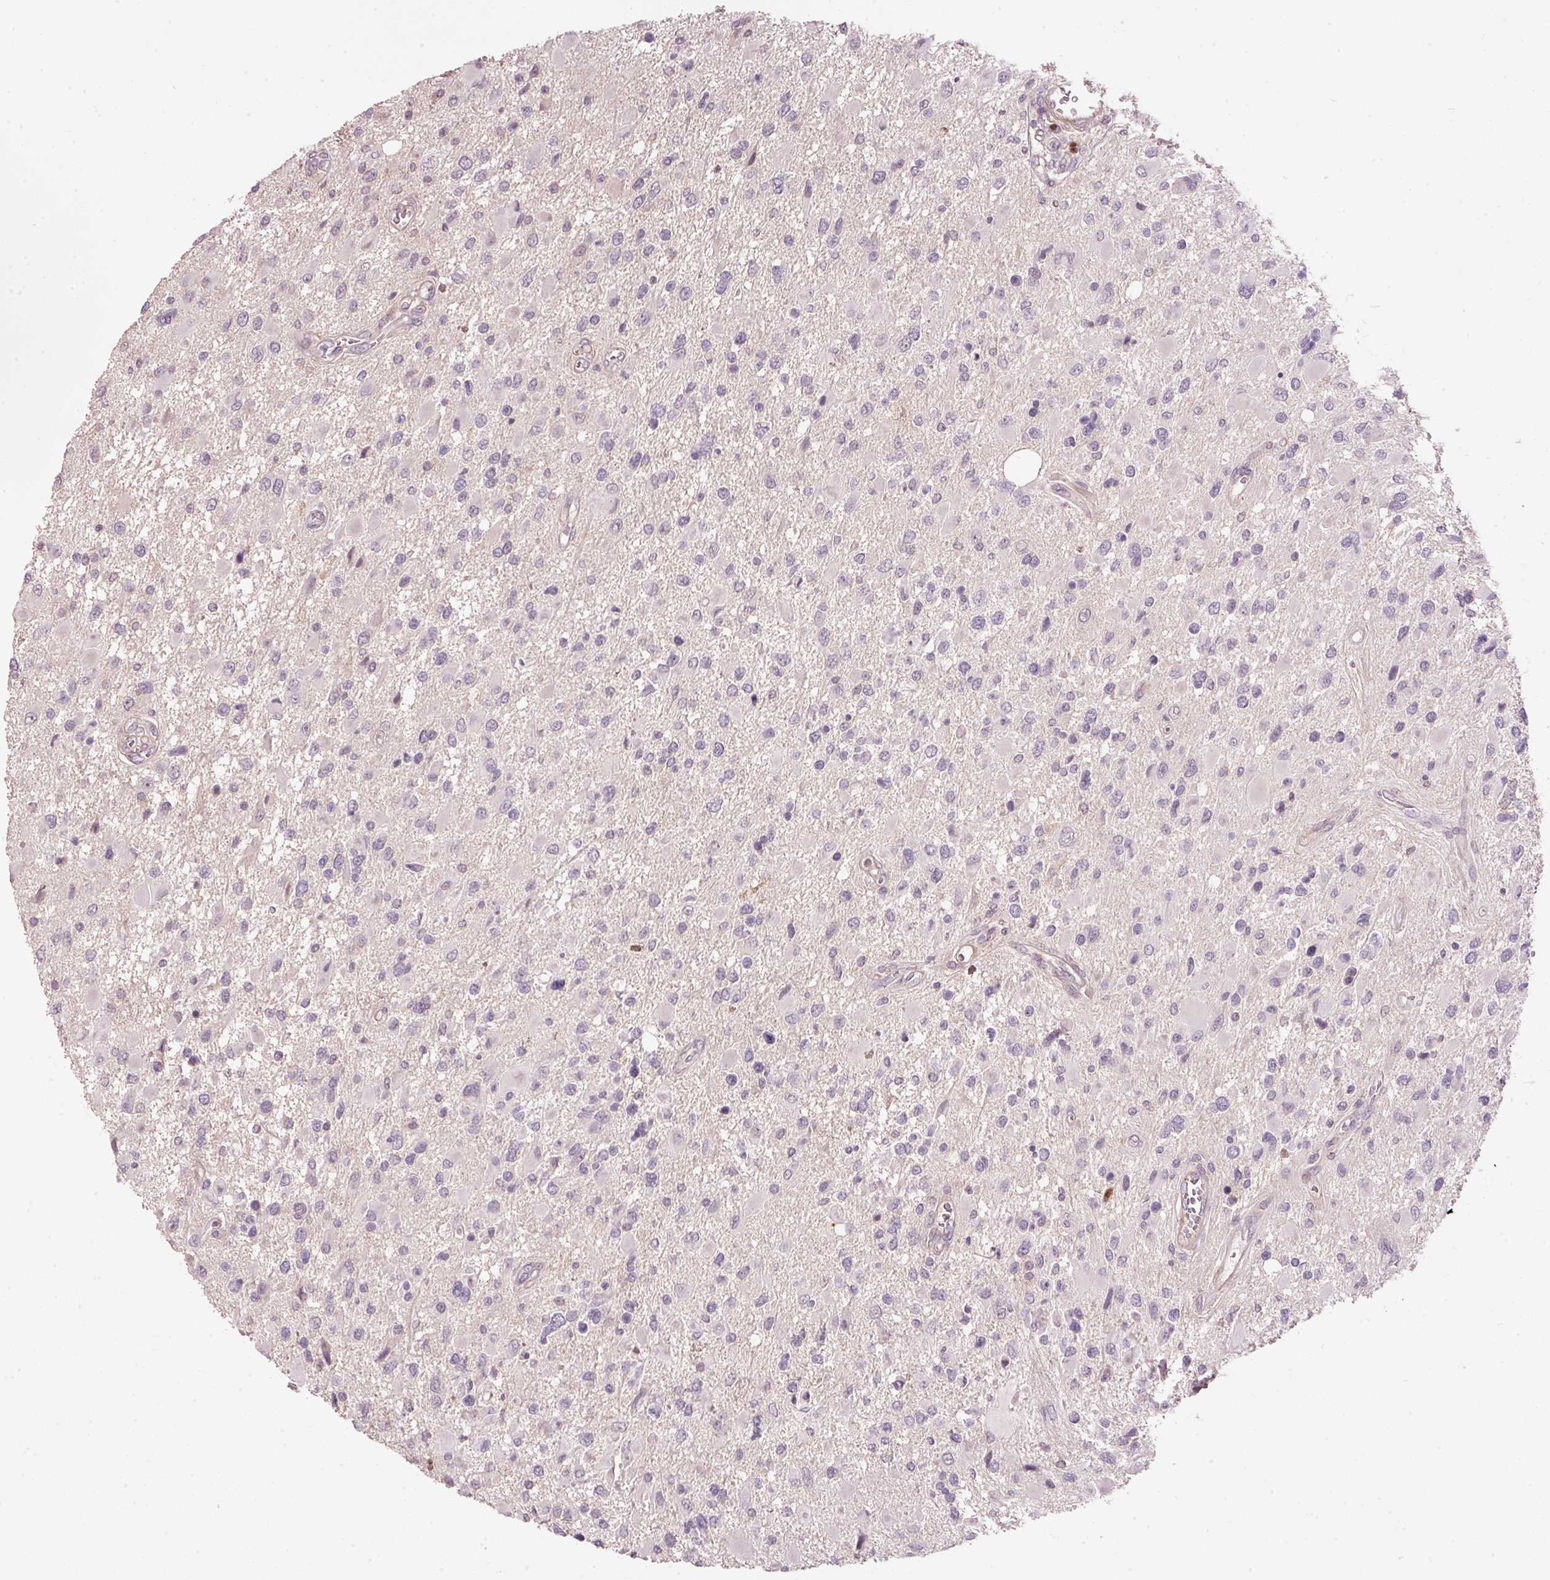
{"staining": {"intensity": "negative", "quantity": "none", "location": "none"}, "tissue": "glioma", "cell_type": "Tumor cells", "image_type": "cancer", "snomed": [{"axis": "morphology", "description": "Glioma, malignant, High grade"}, {"axis": "topography", "description": "Brain"}], "caption": "Photomicrograph shows no protein staining in tumor cells of glioma tissue. (Brightfield microscopy of DAB immunohistochemistry at high magnification).", "gene": "TIRAP", "patient": {"sex": "male", "age": 53}}